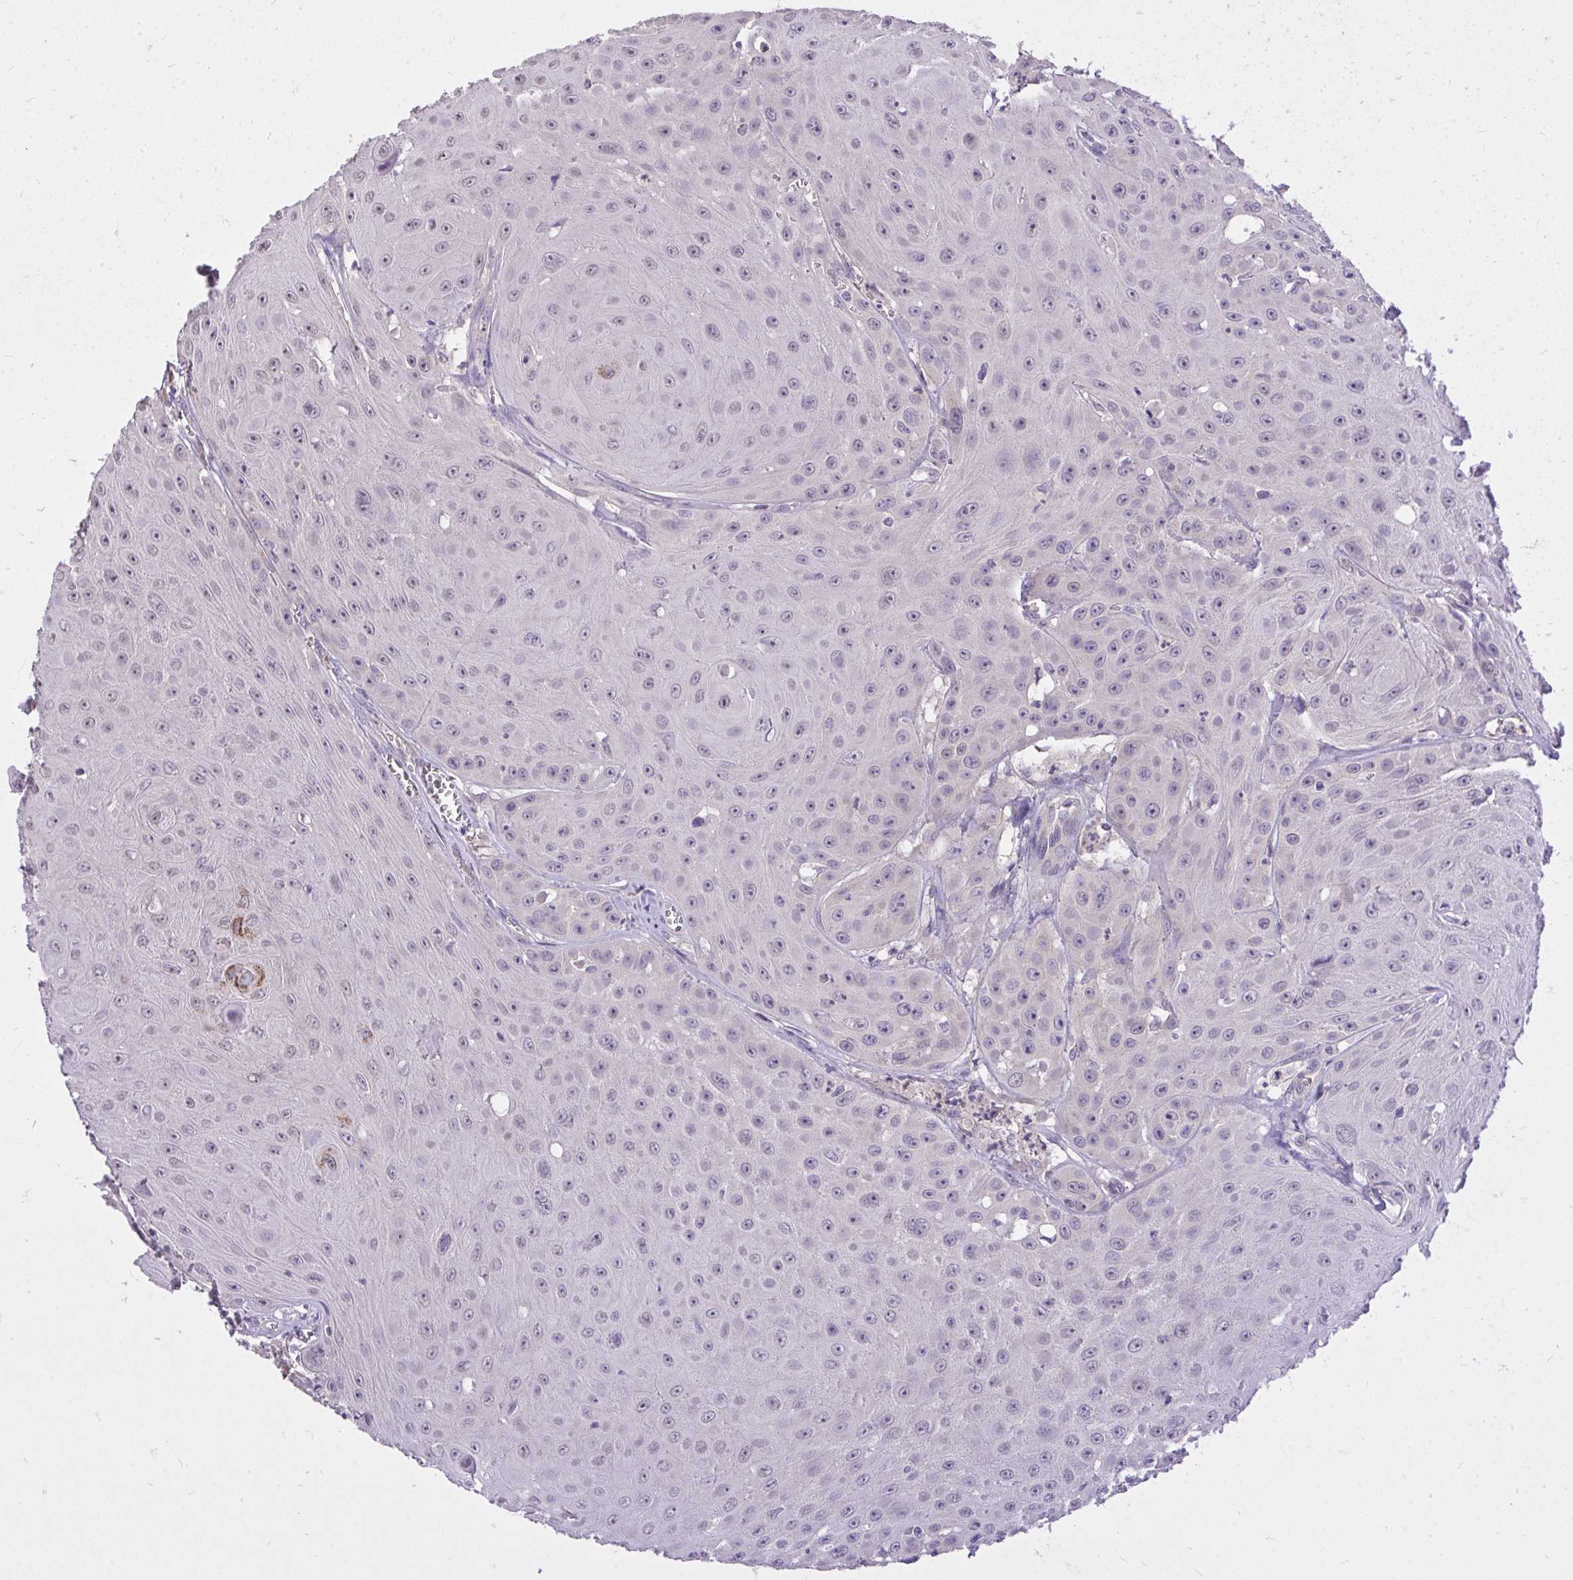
{"staining": {"intensity": "moderate", "quantity": "<25%", "location": "cytoplasmic/membranous"}, "tissue": "head and neck cancer", "cell_type": "Tumor cells", "image_type": "cancer", "snomed": [{"axis": "morphology", "description": "Squamous cell carcinoma, NOS"}, {"axis": "topography", "description": "Oral tissue"}, {"axis": "topography", "description": "Head-Neck"}], "caption": "Human squamous cell carcinoma (head and neck) stained for a protein (brown) displays moderate cytoplasmic/membranous positive staining in approximately <25% of tumor cells.", "gene": "MPC2", "patient": {"sex": "male", "age": 81}}